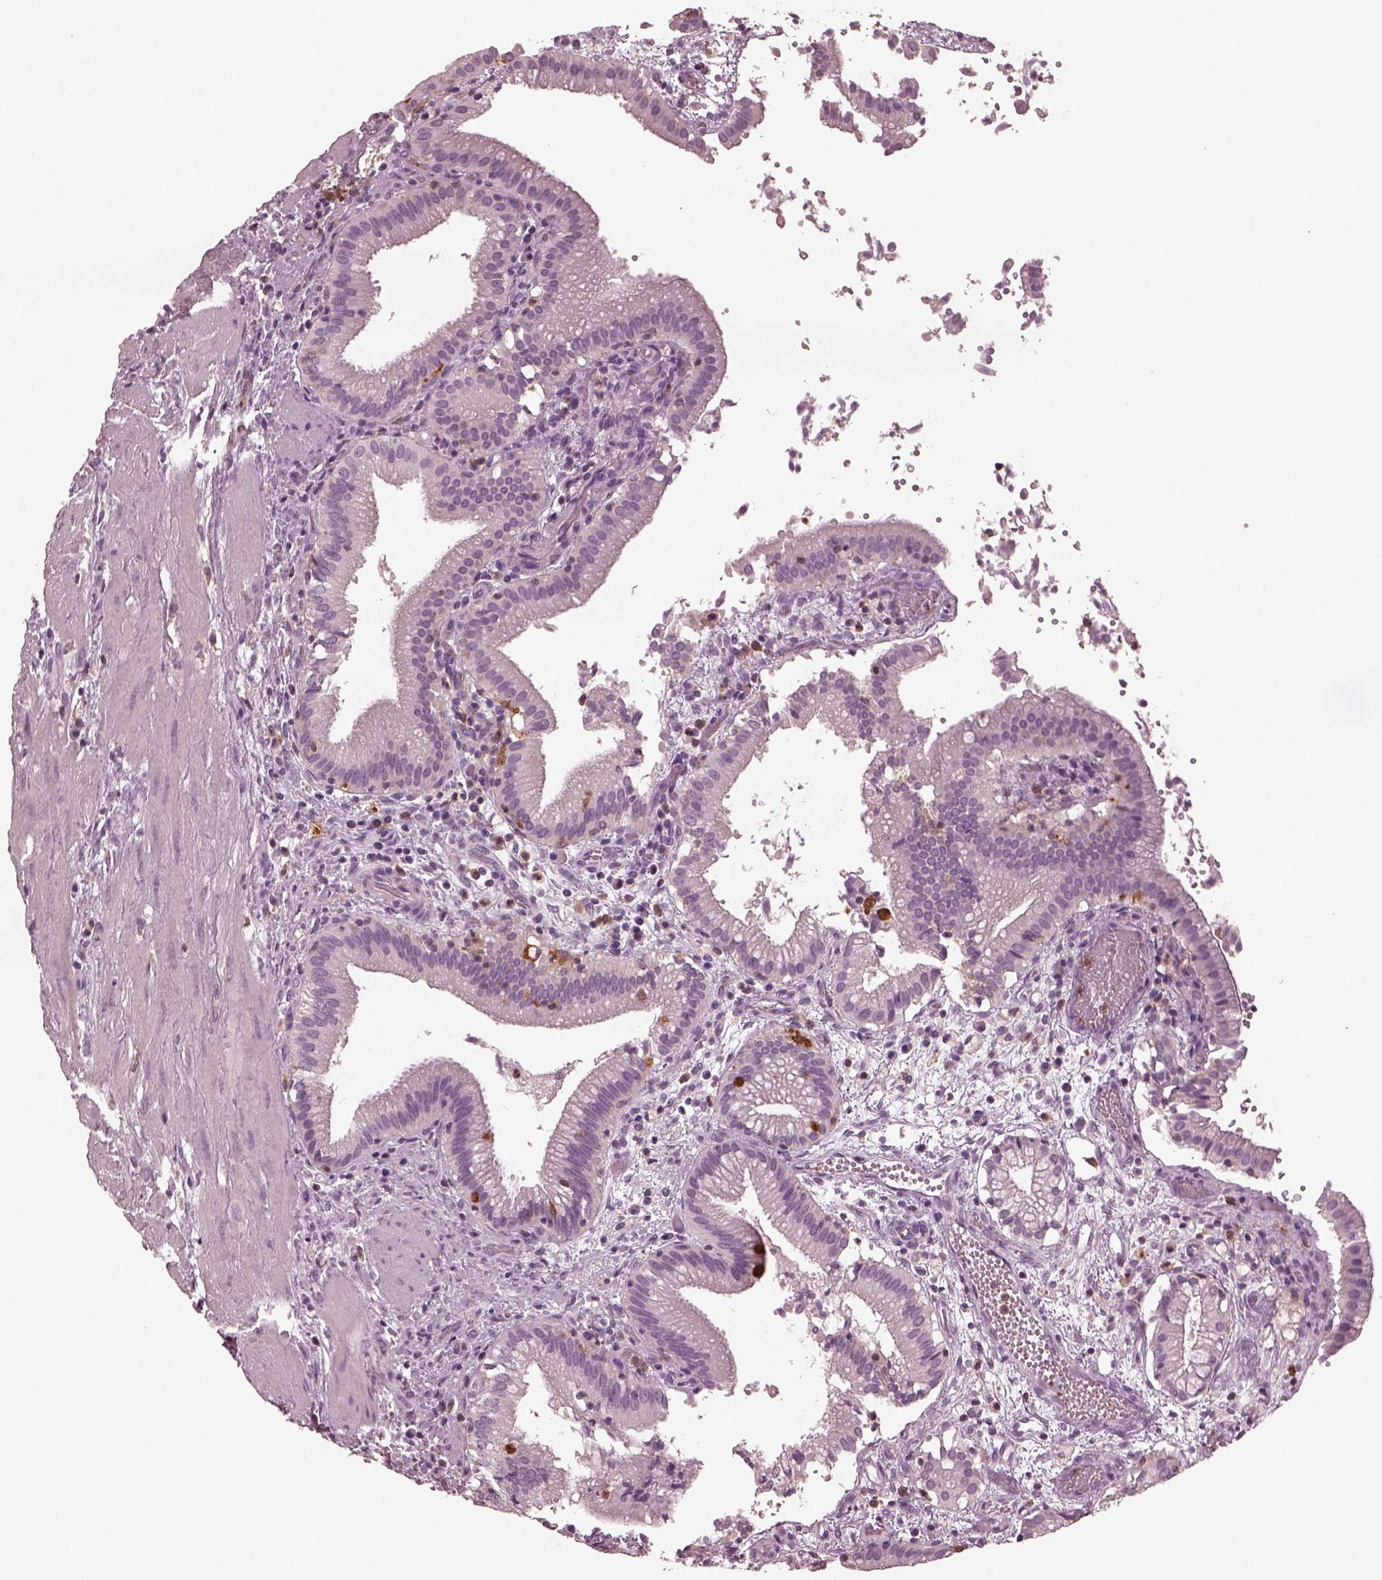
{"staining": {"intensity": "negative", "quantity": "none", "location": "none"}, "tissue": "gallbladder", "cell_type": "Glandular cells", "image_type": "normal", "snomed": [{"axis": "morphology", "description": "Normal tissue, NOS"}, {"axis": "topography", "description": "Gallbladder"}], "caption": "The IHC histopathology image has no significant expression in glandular cells of gallbladder. (Brightfield microscopy of DAB IHC at high magnification).", "gene": "PSTPIP2", "patient": {"sex": "male", "age": 42}}